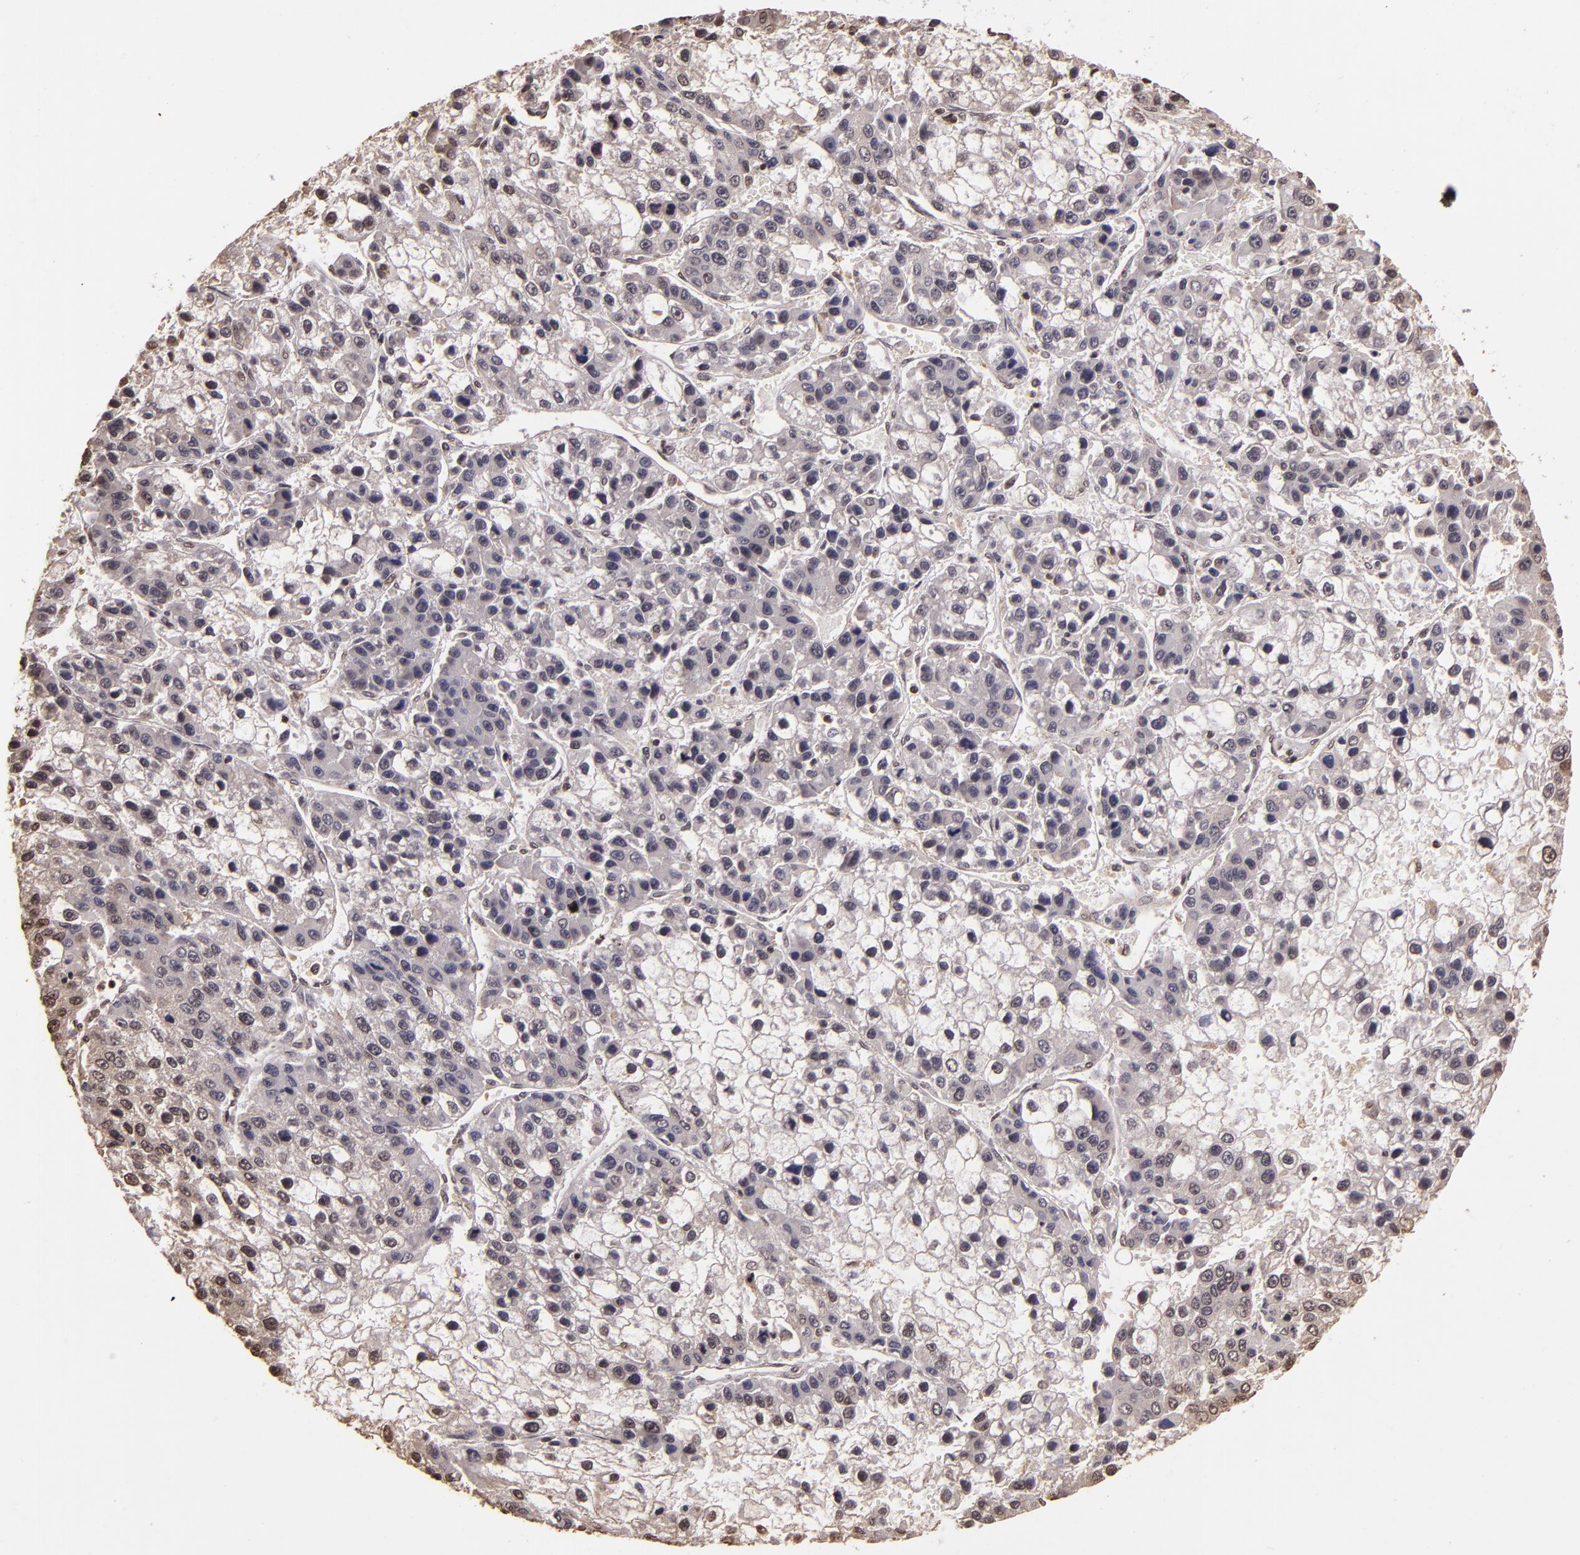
{"staining": {"intensity": "negative", "quantity": "none", "location": "none"}, "tissue": "liver cancer", "cell_type": "Tumor cells", "image_type": "cancer", "snomed": [{"axis": "morphology", "description": "Carcinoma, Hepatocellular, NOS"}, {"axis": "topography", "description": "Liver"}], "caption": "Tumor cells are negative for brown protein staining in liver hepatocellular carcinoma.", "gene": "ARPC2", "patient": {"sex": "female", "age": 66}}